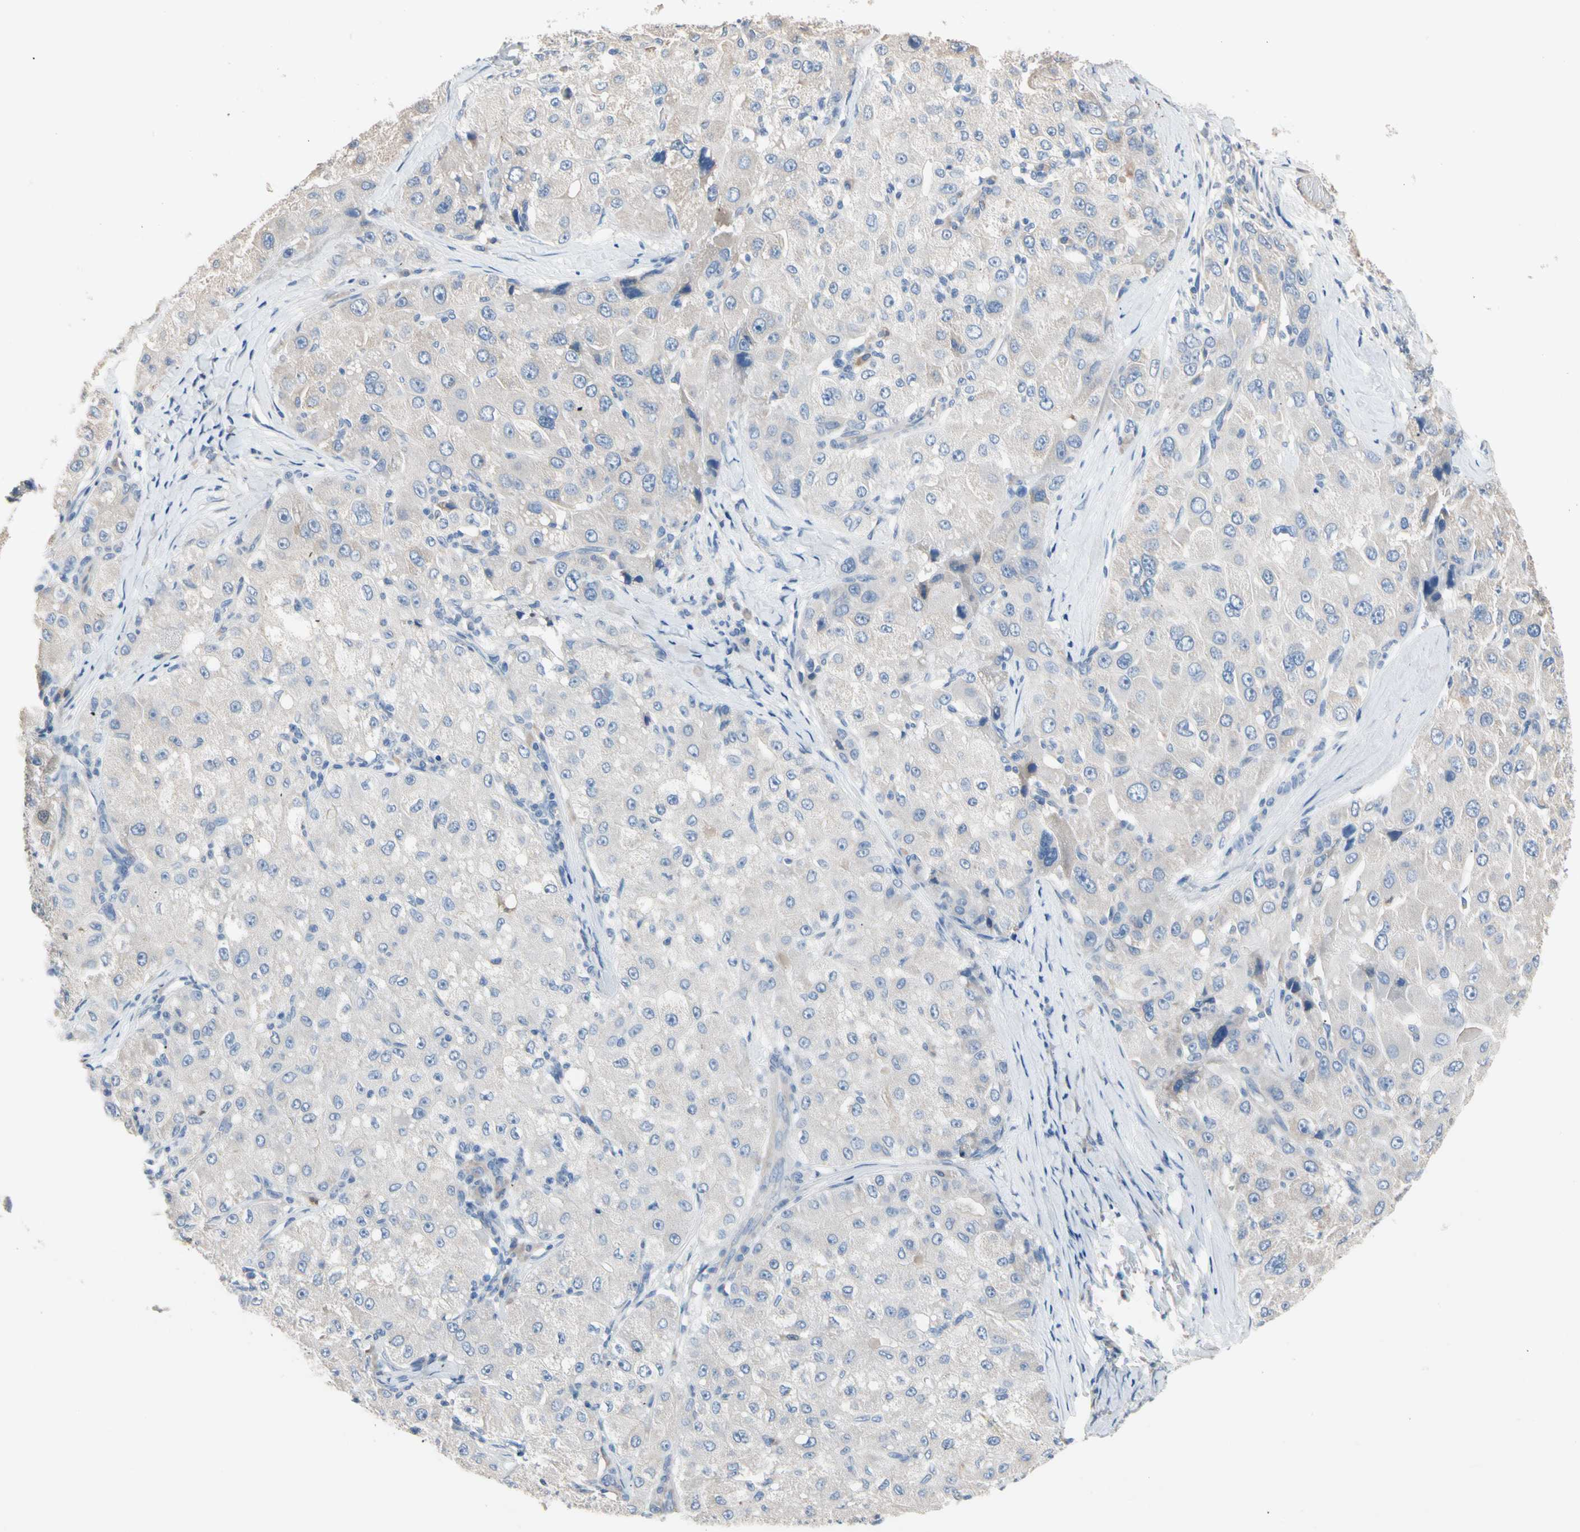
{"staining": {"intensity": "weak", "quantity": "<25%", "location": "cytoplasmic/membranous"}, "tissue": "liver cancer", "cell_type": "Tumor cells", "image_type": "cancer", "snomed": [{"axis": "morphology", "description": "Carcinoma, Hepatocellular, NOS"}, {"axis": "topography", "description": "Liver"}], "caption": "Immunohistochemistry (IHC) of human liver cancer (hepatocellular carcinoma) shows no positivity in tumor cells.", "gene": "BBOX1", "patient": {"sex": "male", "age": 80}}